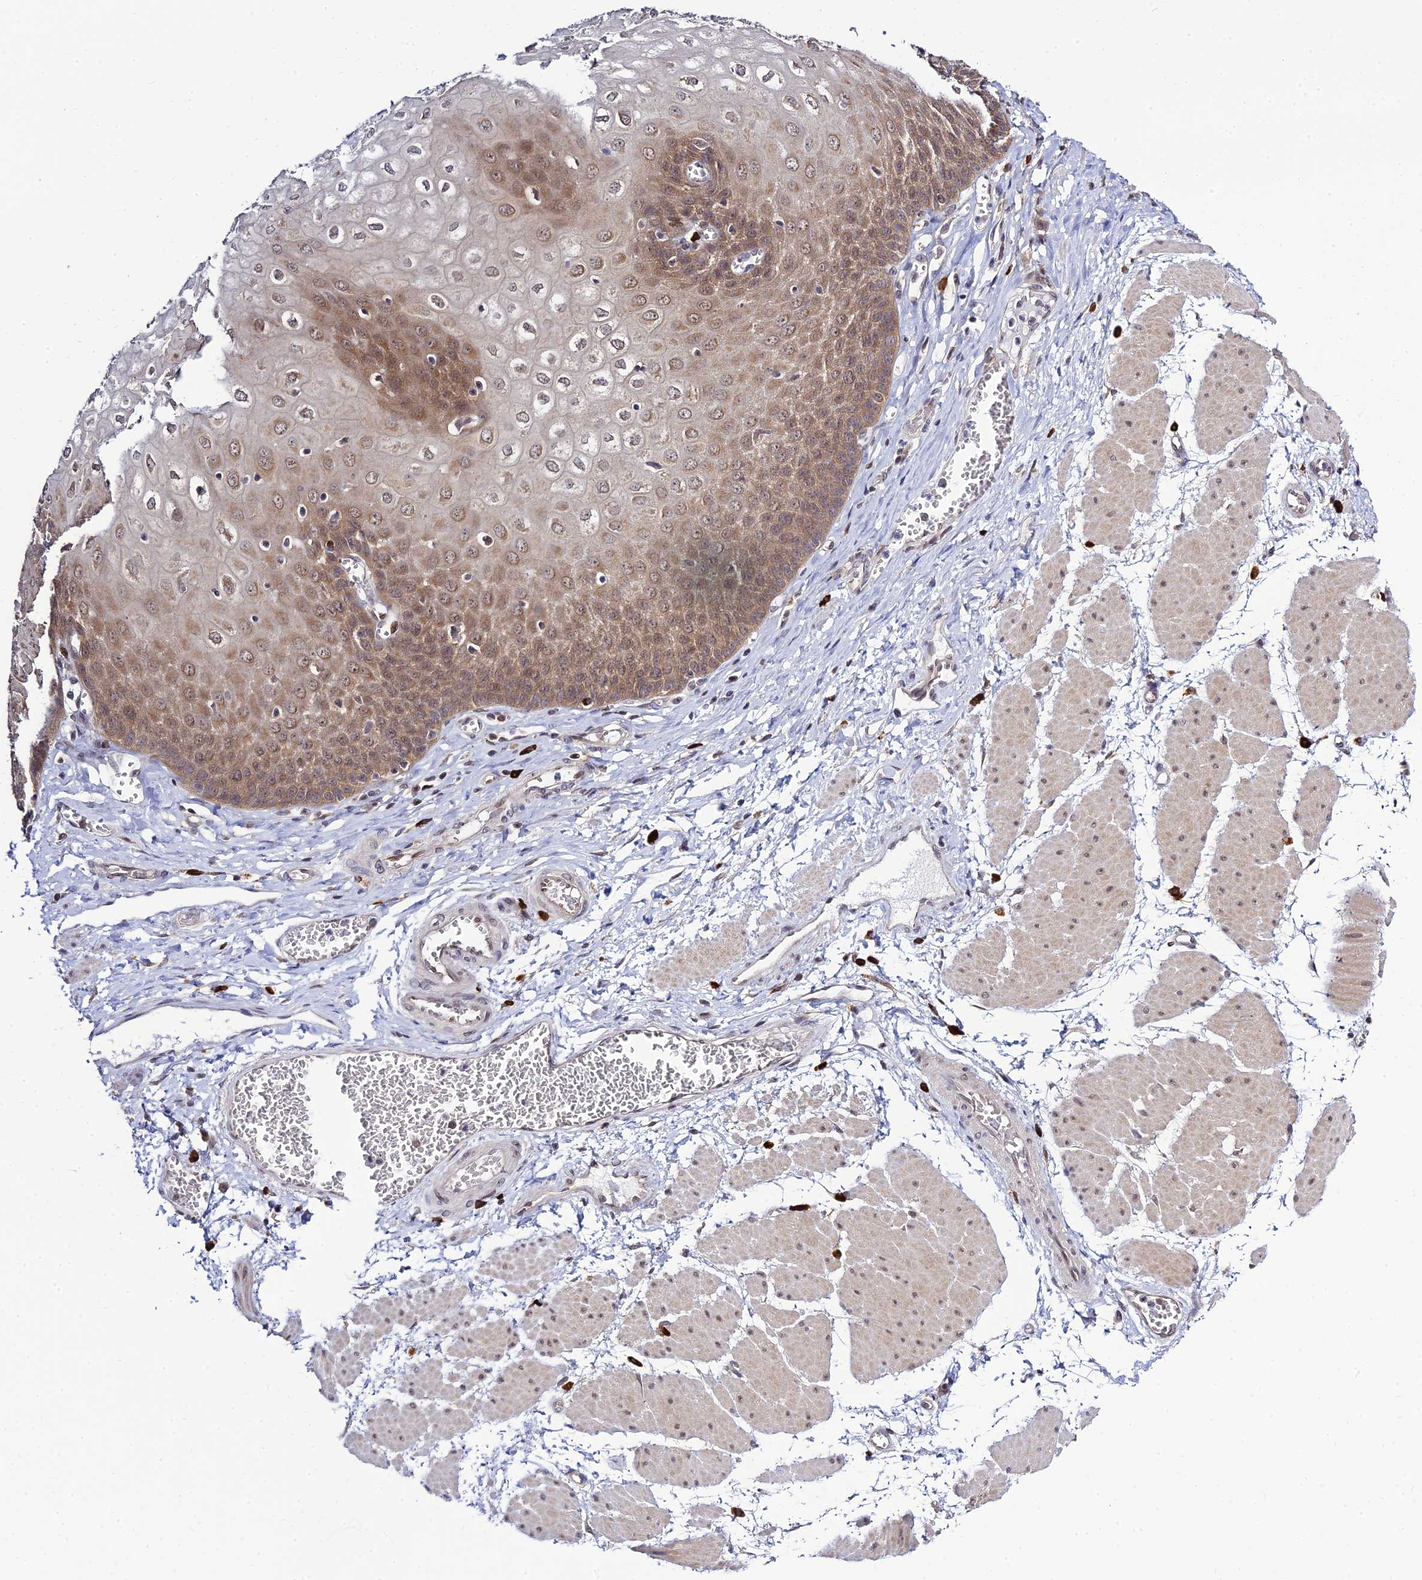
{"staining": {"intensity": "moderate", "quantity": ">75%", "location": "cytoplasmic/membranous,nuclear"}, "tissue": "esophagus", "cell_type": "Squamous epithelial cells", "image_type": "normal", "snomed": [{"axis": "morphology", "description": "Normal tissue, NOS"}, {"axis": "topography", "description": "Esophagus"}], "caption": "Normal esophagus was stained to show a protein in brown. There is medium levels of moderate cytoplasmic/membranous,nuclear staining in approximately >75% of squamous epithelial cells.", "gene": "SKIC8", "patient": {"sex": "male", "age": 60}}